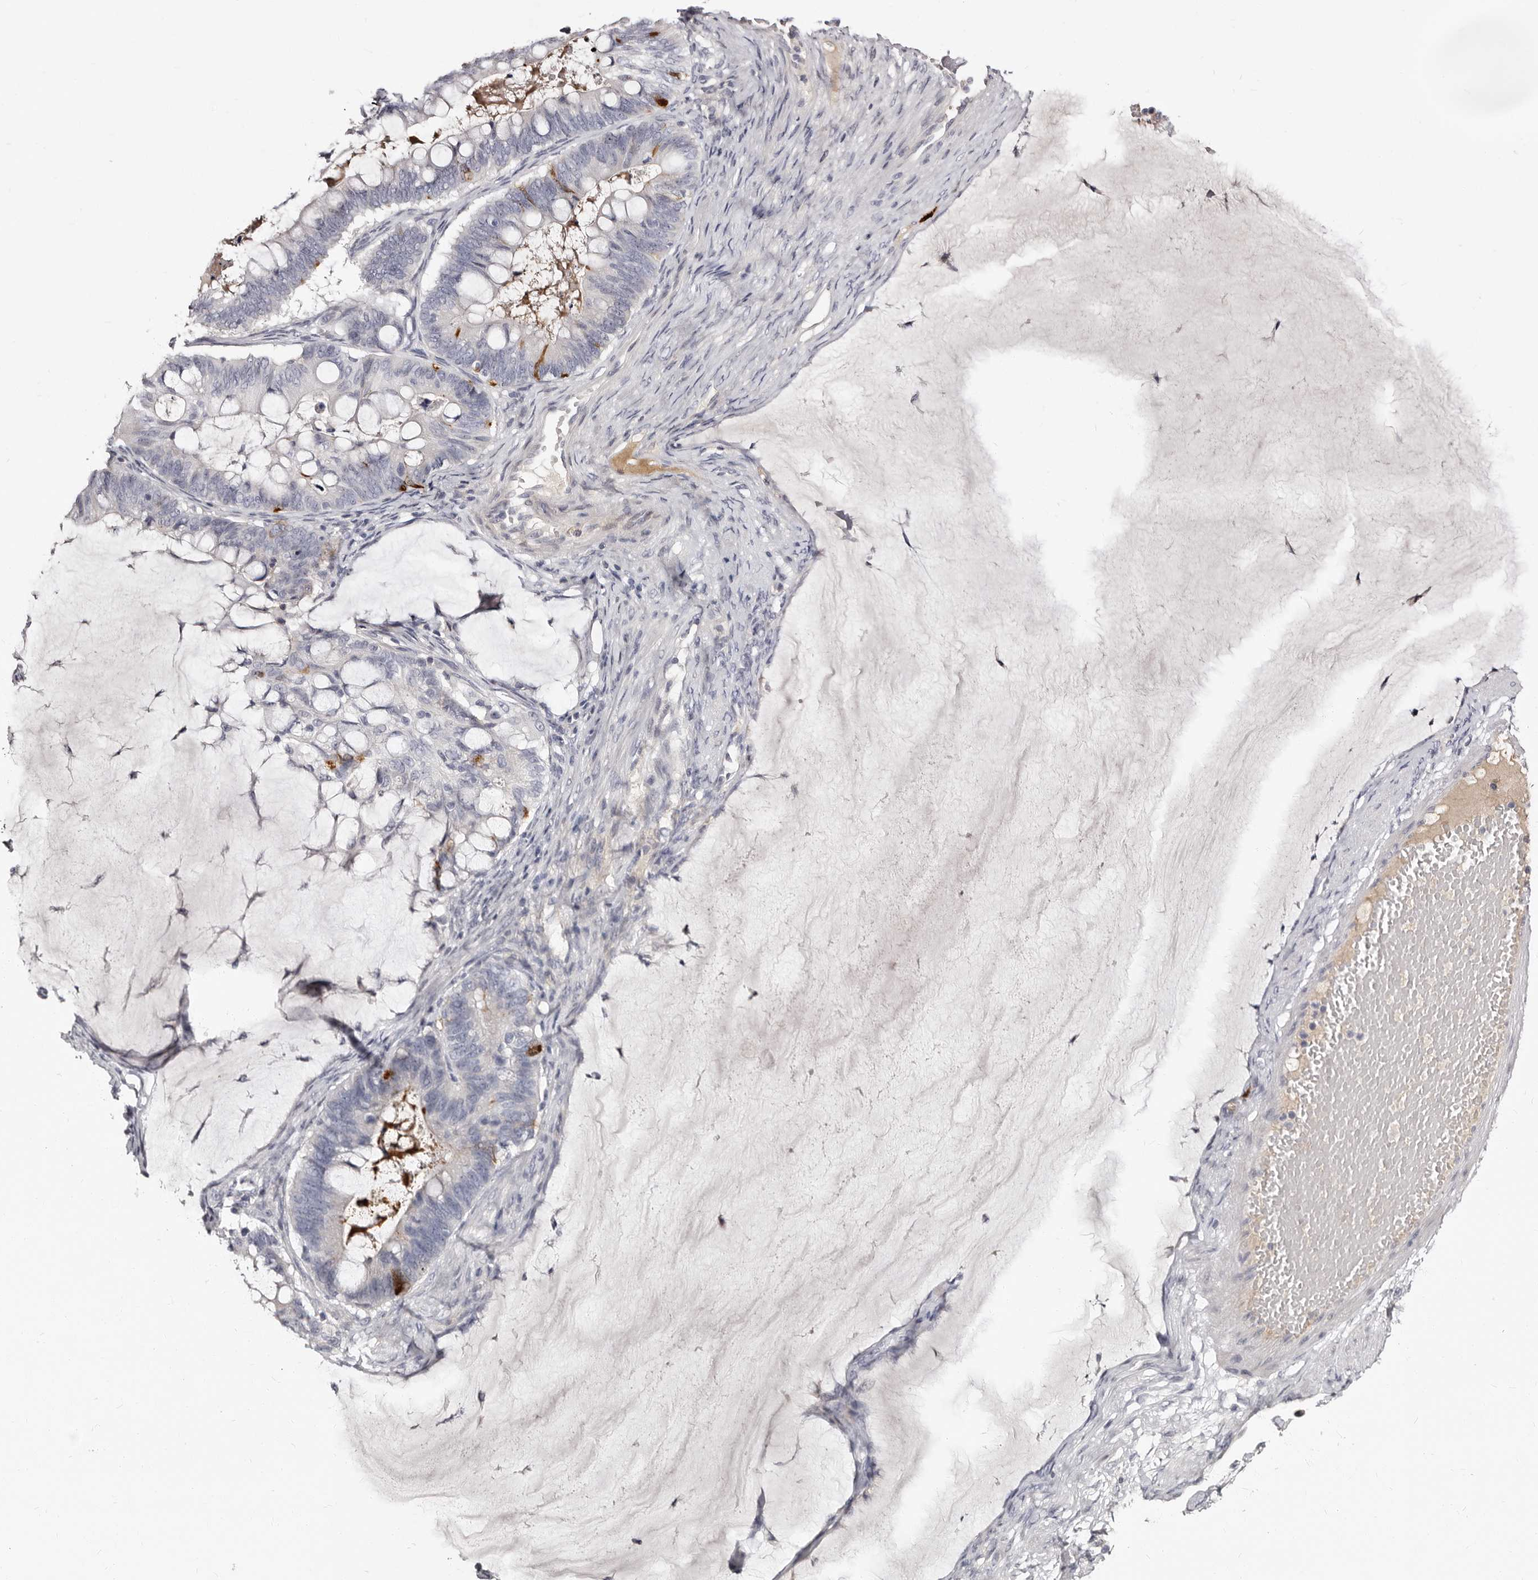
{"staining": {"intensity": "negative", "quantity": "none", "location": "none"}, "tissue": "ovarian cancer", "cell_type": "Tumor cells", "image_type": "cancer", "snomed": [{"axis": "morphology", "description": "Cystadenocarcinoma, mucinous, NOS"}, {"axis": "topography", "description": "Ovary"}], "caption": "Ovarian cancer (mucinous cystadenocarcinoma) was stained to show a protein in brown. There is no significant expression in tumor cells.", "gene": "TBC1D22B", "patient": {"sex": "female", "age": 61}}